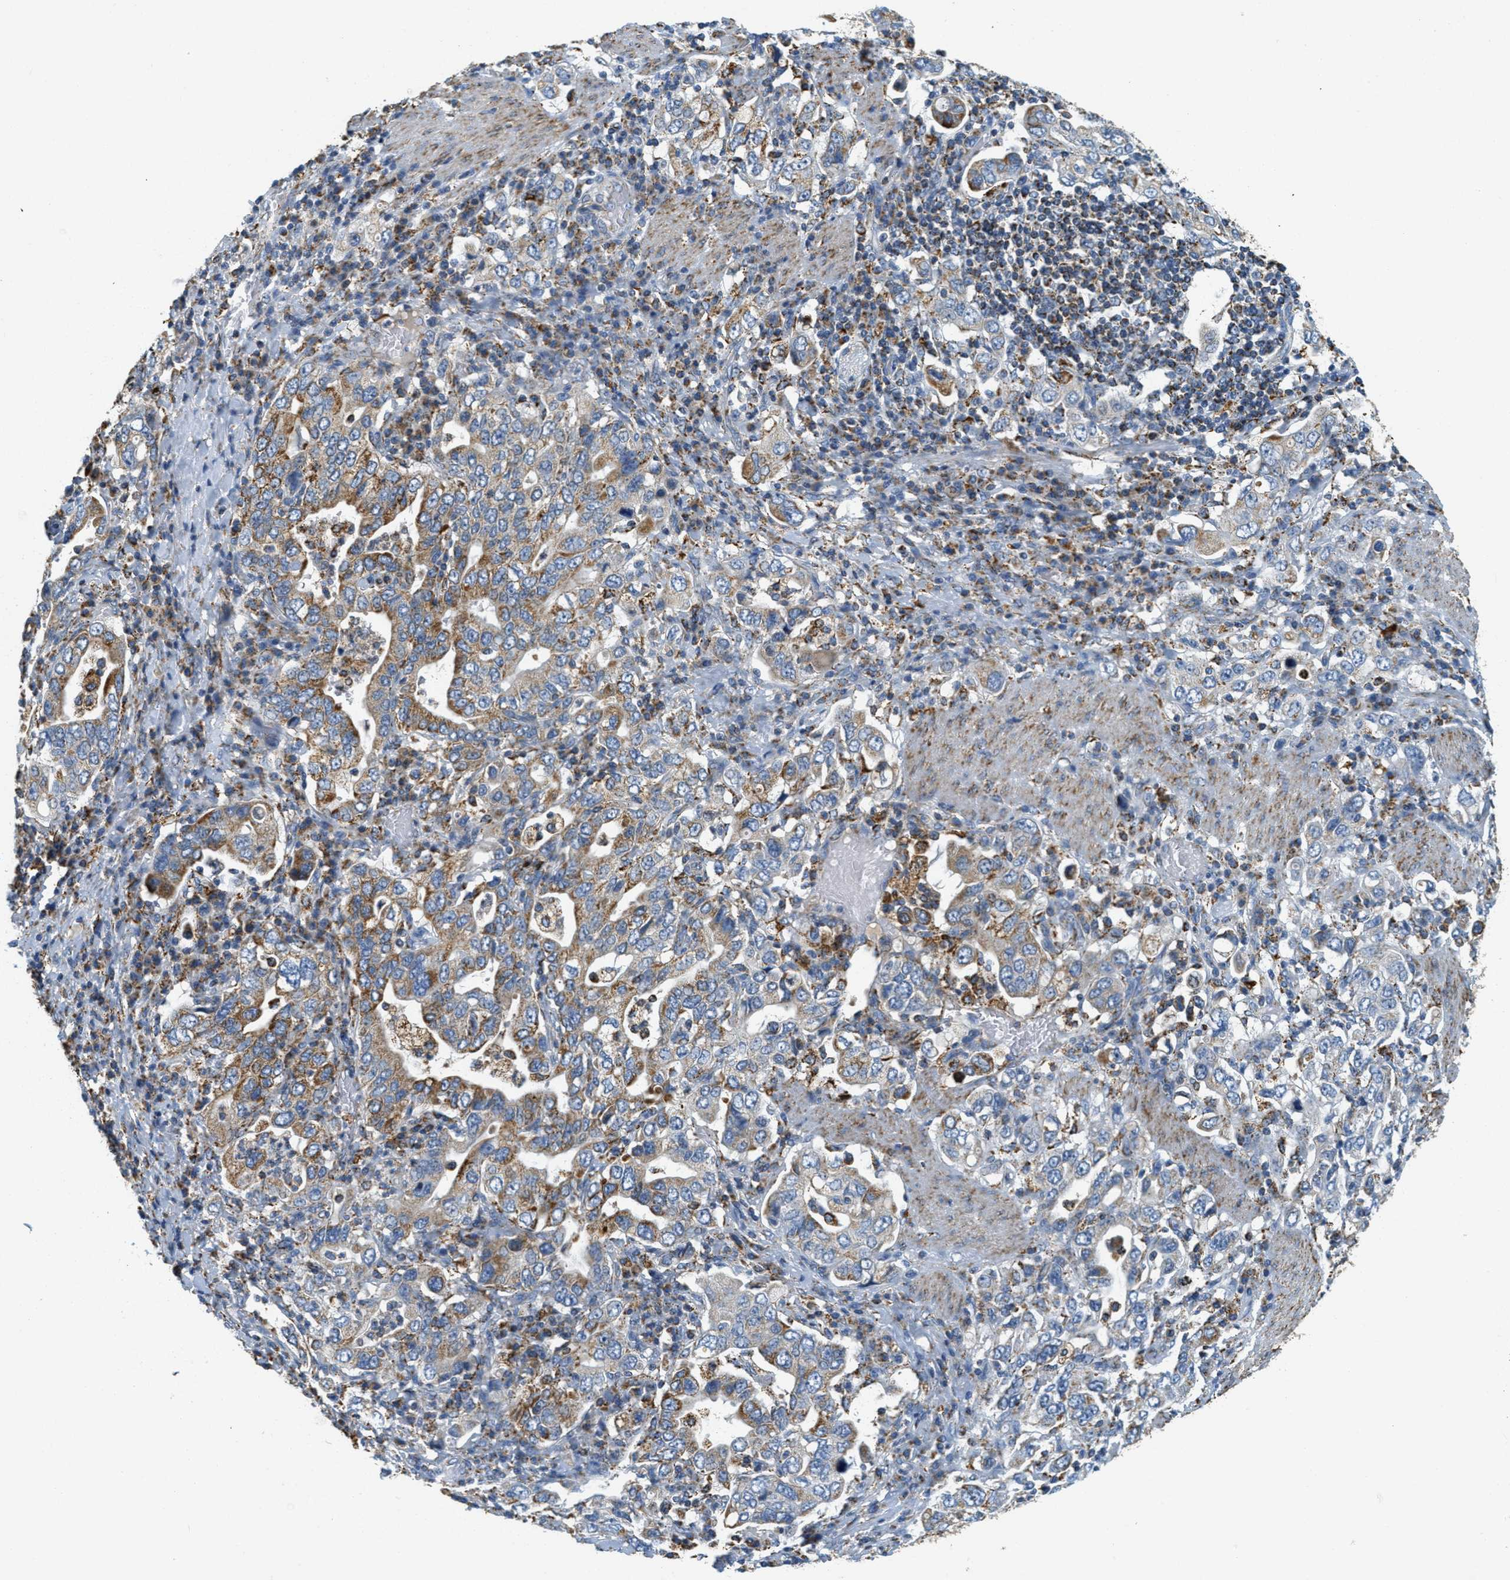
{"staining": {"intensity": "moderate", "quantity": ">75%", "location": "cytoplasmic/membranous"}, "tissue": "stomach cancer", "cell_type": "Tumor cells", "image_type": "cancer", "snomed": [{"axis": "morphology", "description": "Adenocarcinoma, NOS"}, {"axis": "topography", "description": "Stomach, upper"}], "caption": "Stomach cancer (adenocarcinoma) stained with a protein marker shows moderate staining in tumor cells.", "gene": "HLCS", "patient": {"sex": "male", "age": 62}}